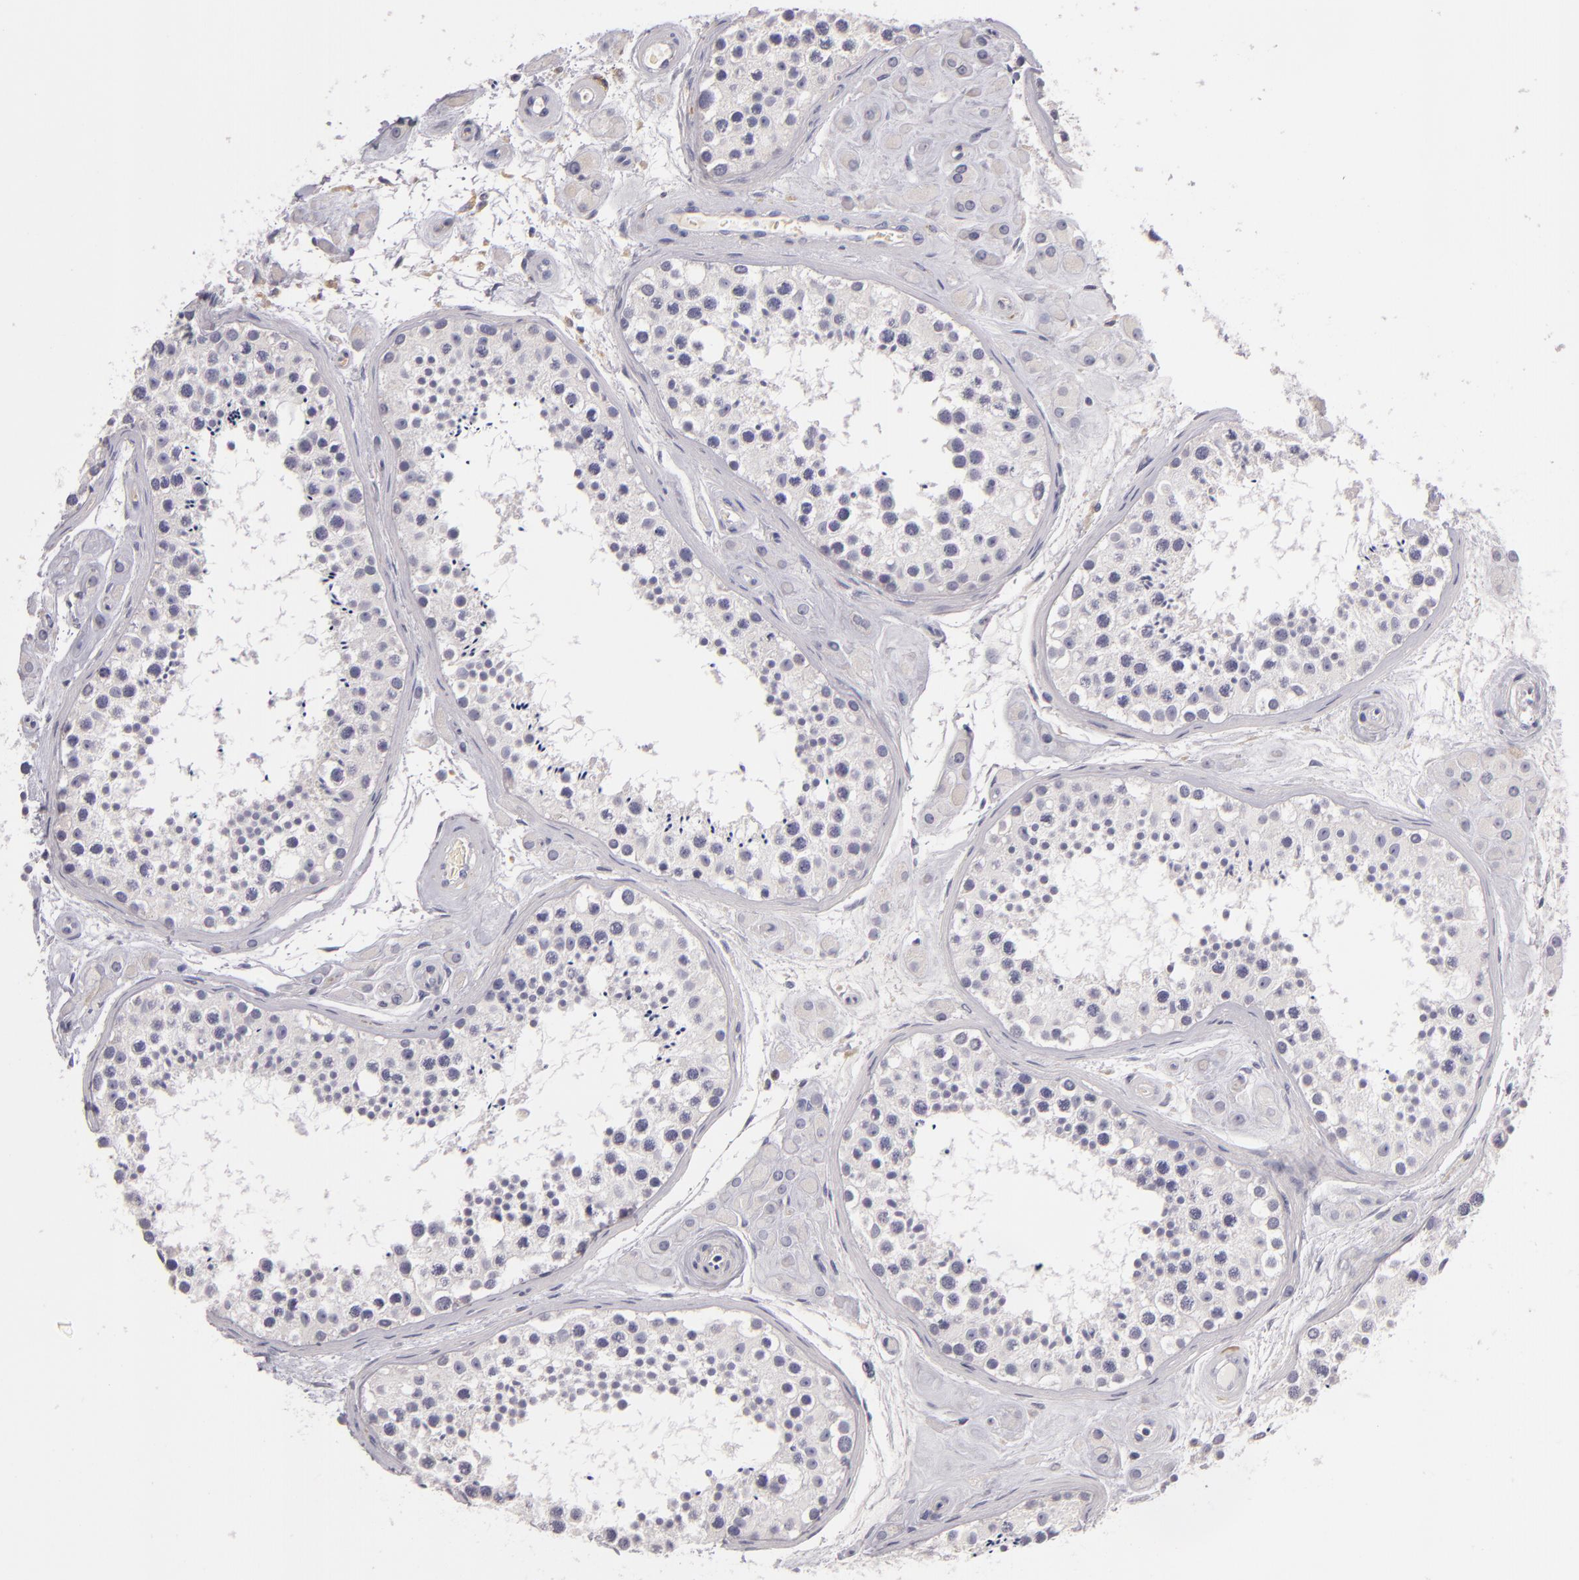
{"staining": {"intensity": "negative", "quantity": "none", "location": "none"}, "tissue": "testis", "cell_type": "Cells in seminiferous ducts", "image_type": "normal", "snomed": [{"axis": "morphology", "description": "Normal tissue, NOS"}, {"axis": "topography", "description": "Testis"}], "caption": "There is no significant positivity in cells in seminiferous ducts of testis. (DAB (3,3'-diaminobenzidine) immunohistochemistry (IHC) with hematoxylin counter stain).", "gene": "TLR8", "patient": {"sex": "male", "age": 38}}